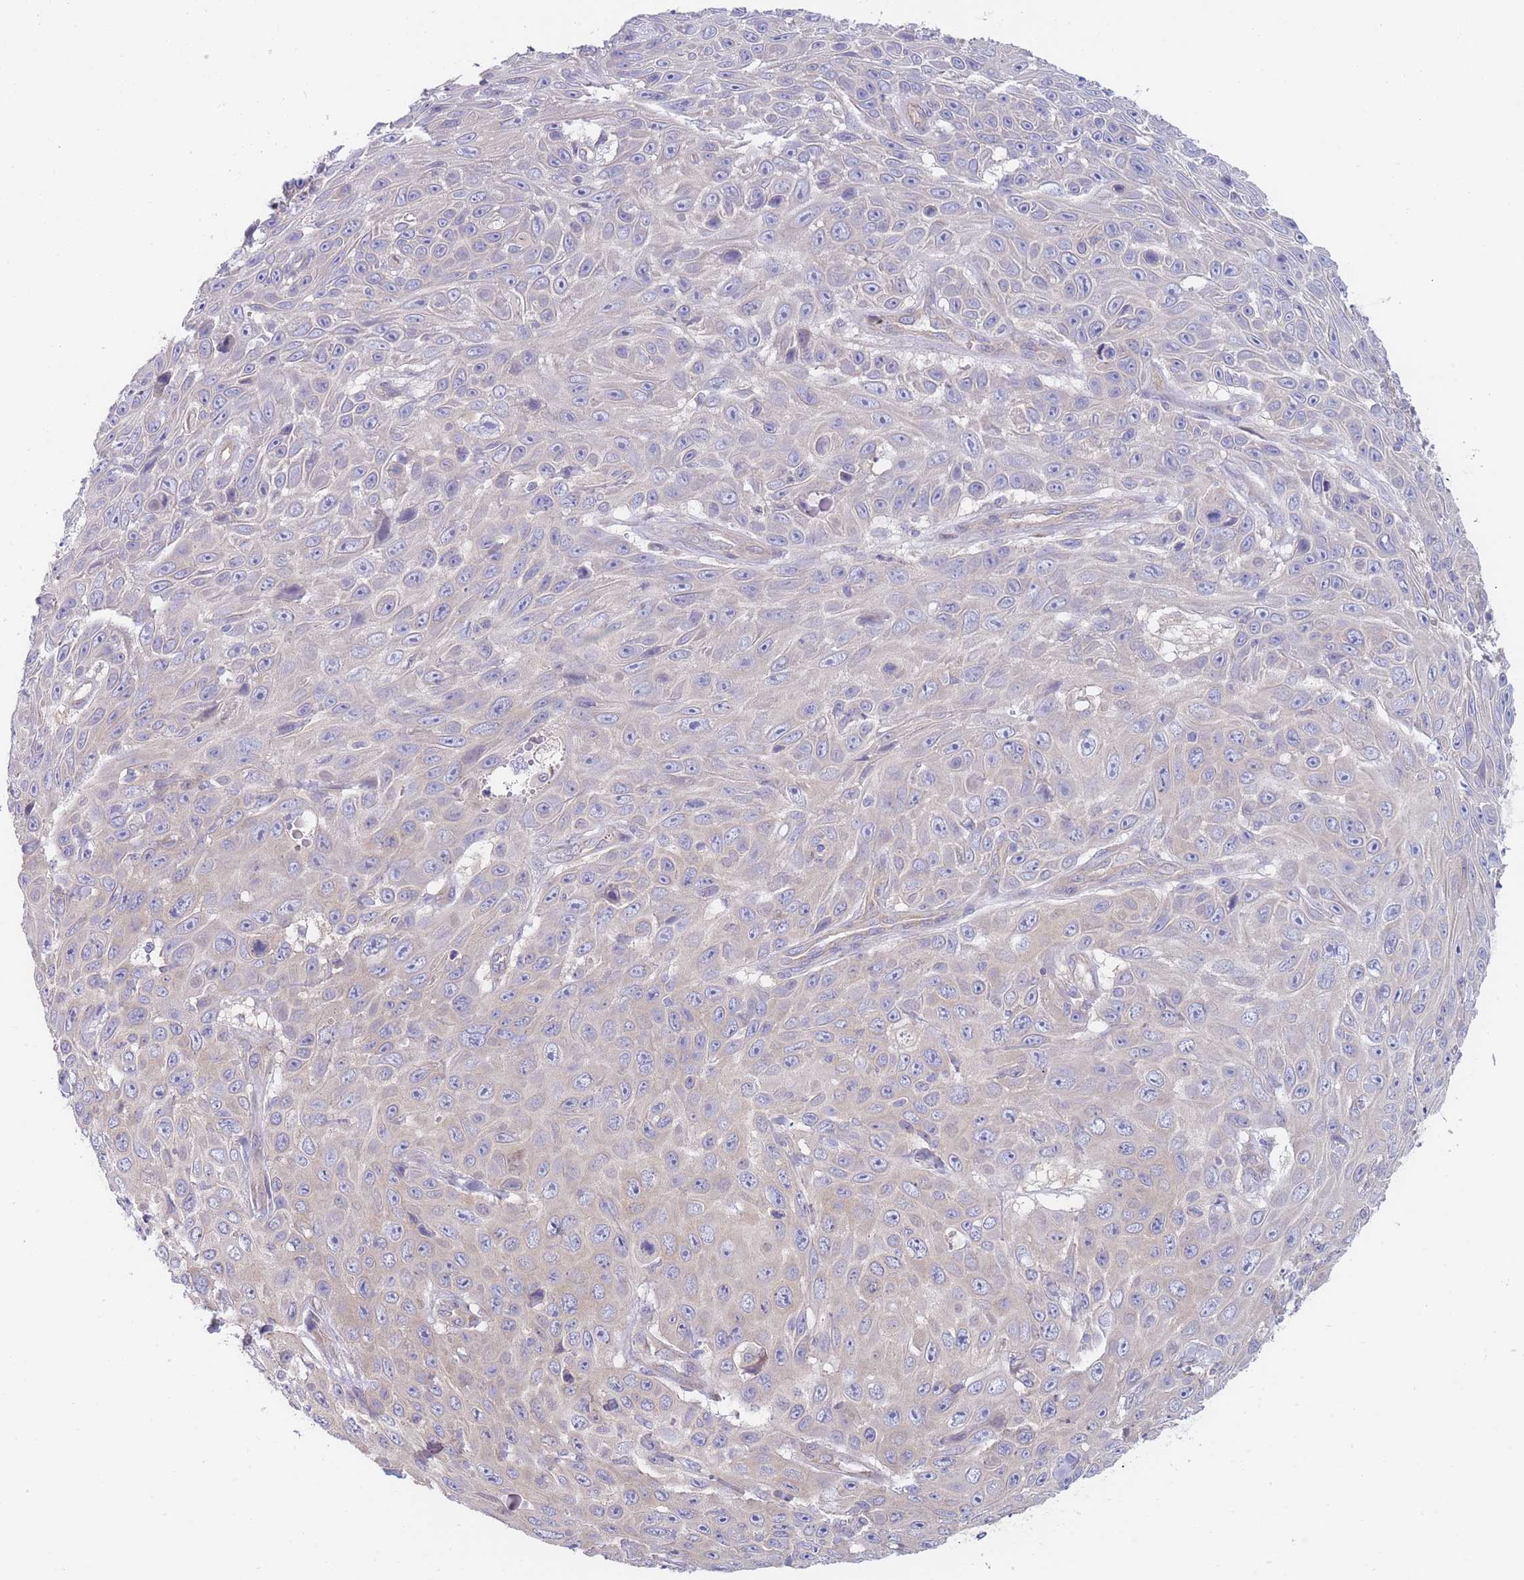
{"staining": {"intensity": "negative", "quantity": "none", "location": "none"}, "tissue": "skin cancer", "cell_type": "Tumor cells", "image_type": "cancer", "snomed": [{"axis": "morphology", "description": "Squamous cell carcinoma, NOS"}, {"axis": "topography", "description": "Skin"}], "caption": "Tumor cells show no significant expression in skin cancer (squamous cell carcinoma).", "gene": "ZNF281", "patient": {"sex": "male", "age": 82}}